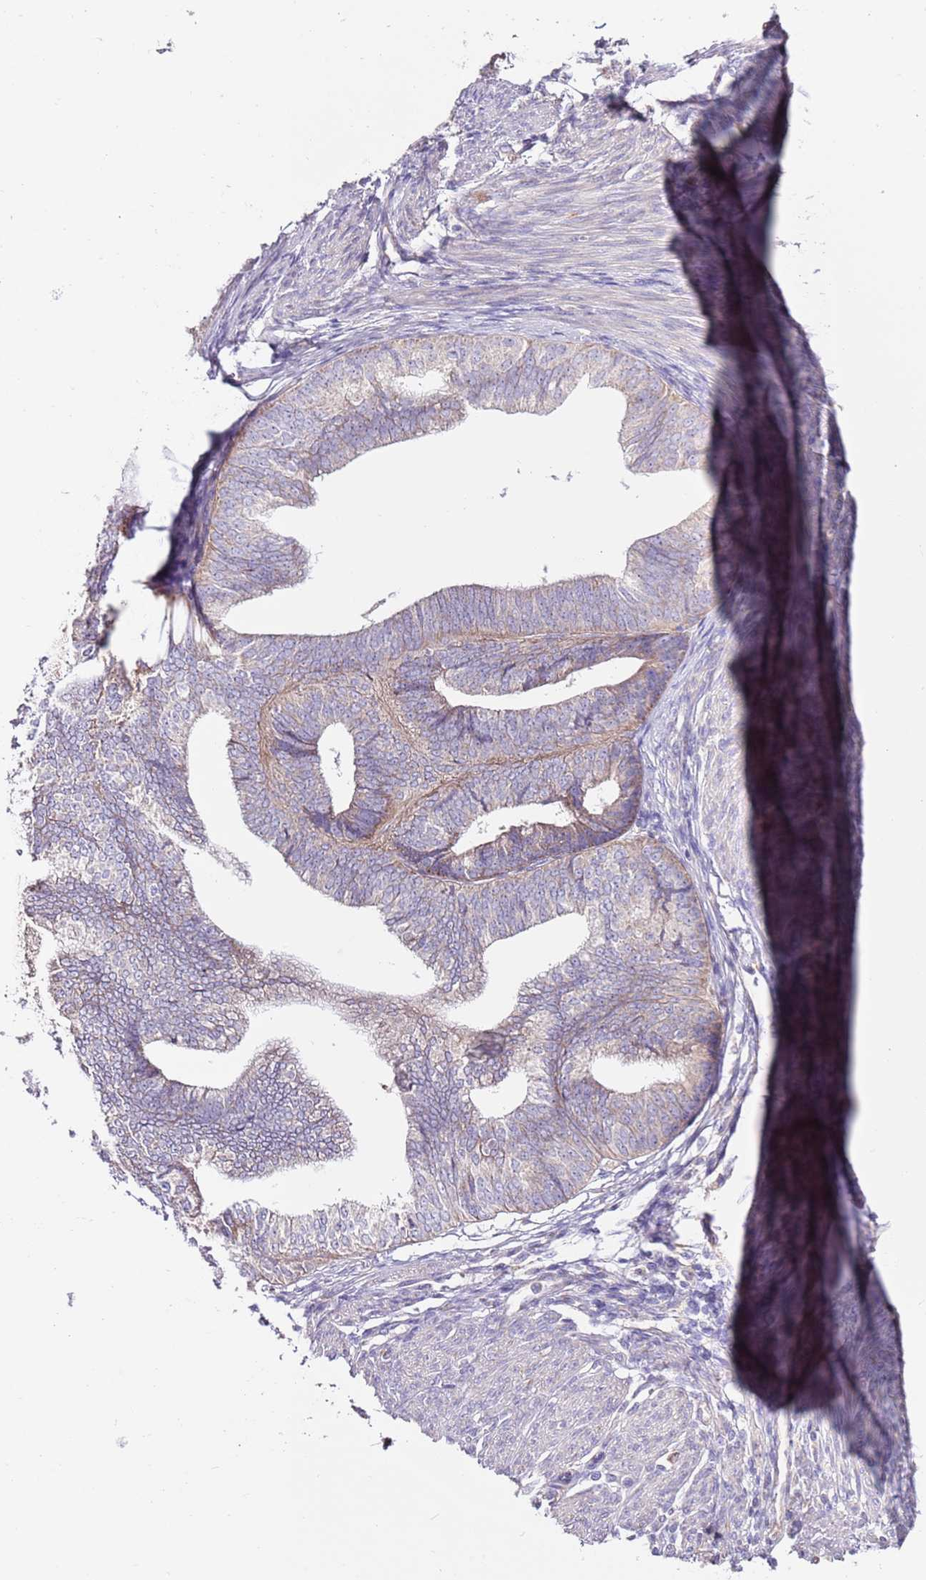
{"staining": {"intensity": "moderate", "quantity": "25%-75%", "location": "cytoplasmic/membranous"}, "tissue": "endometrial cancer", "cell_type": "Tumor cells", "image_type": "cancer", "snomed": [{"axis": "morphology", "description": "Adenocarcinoma, NOS"}, {"axis": "topography", "description": "Endometrium"}], "caption": "DAB immunohistochemical staining of endometrial cancer (adenocarcinoma) shows moderate cytoplasmic/membranous protein positivity in approximately 25%-75% of tumor cells.", "gene": "SMG1", "patient": {"sex": "female", "age": 68}}